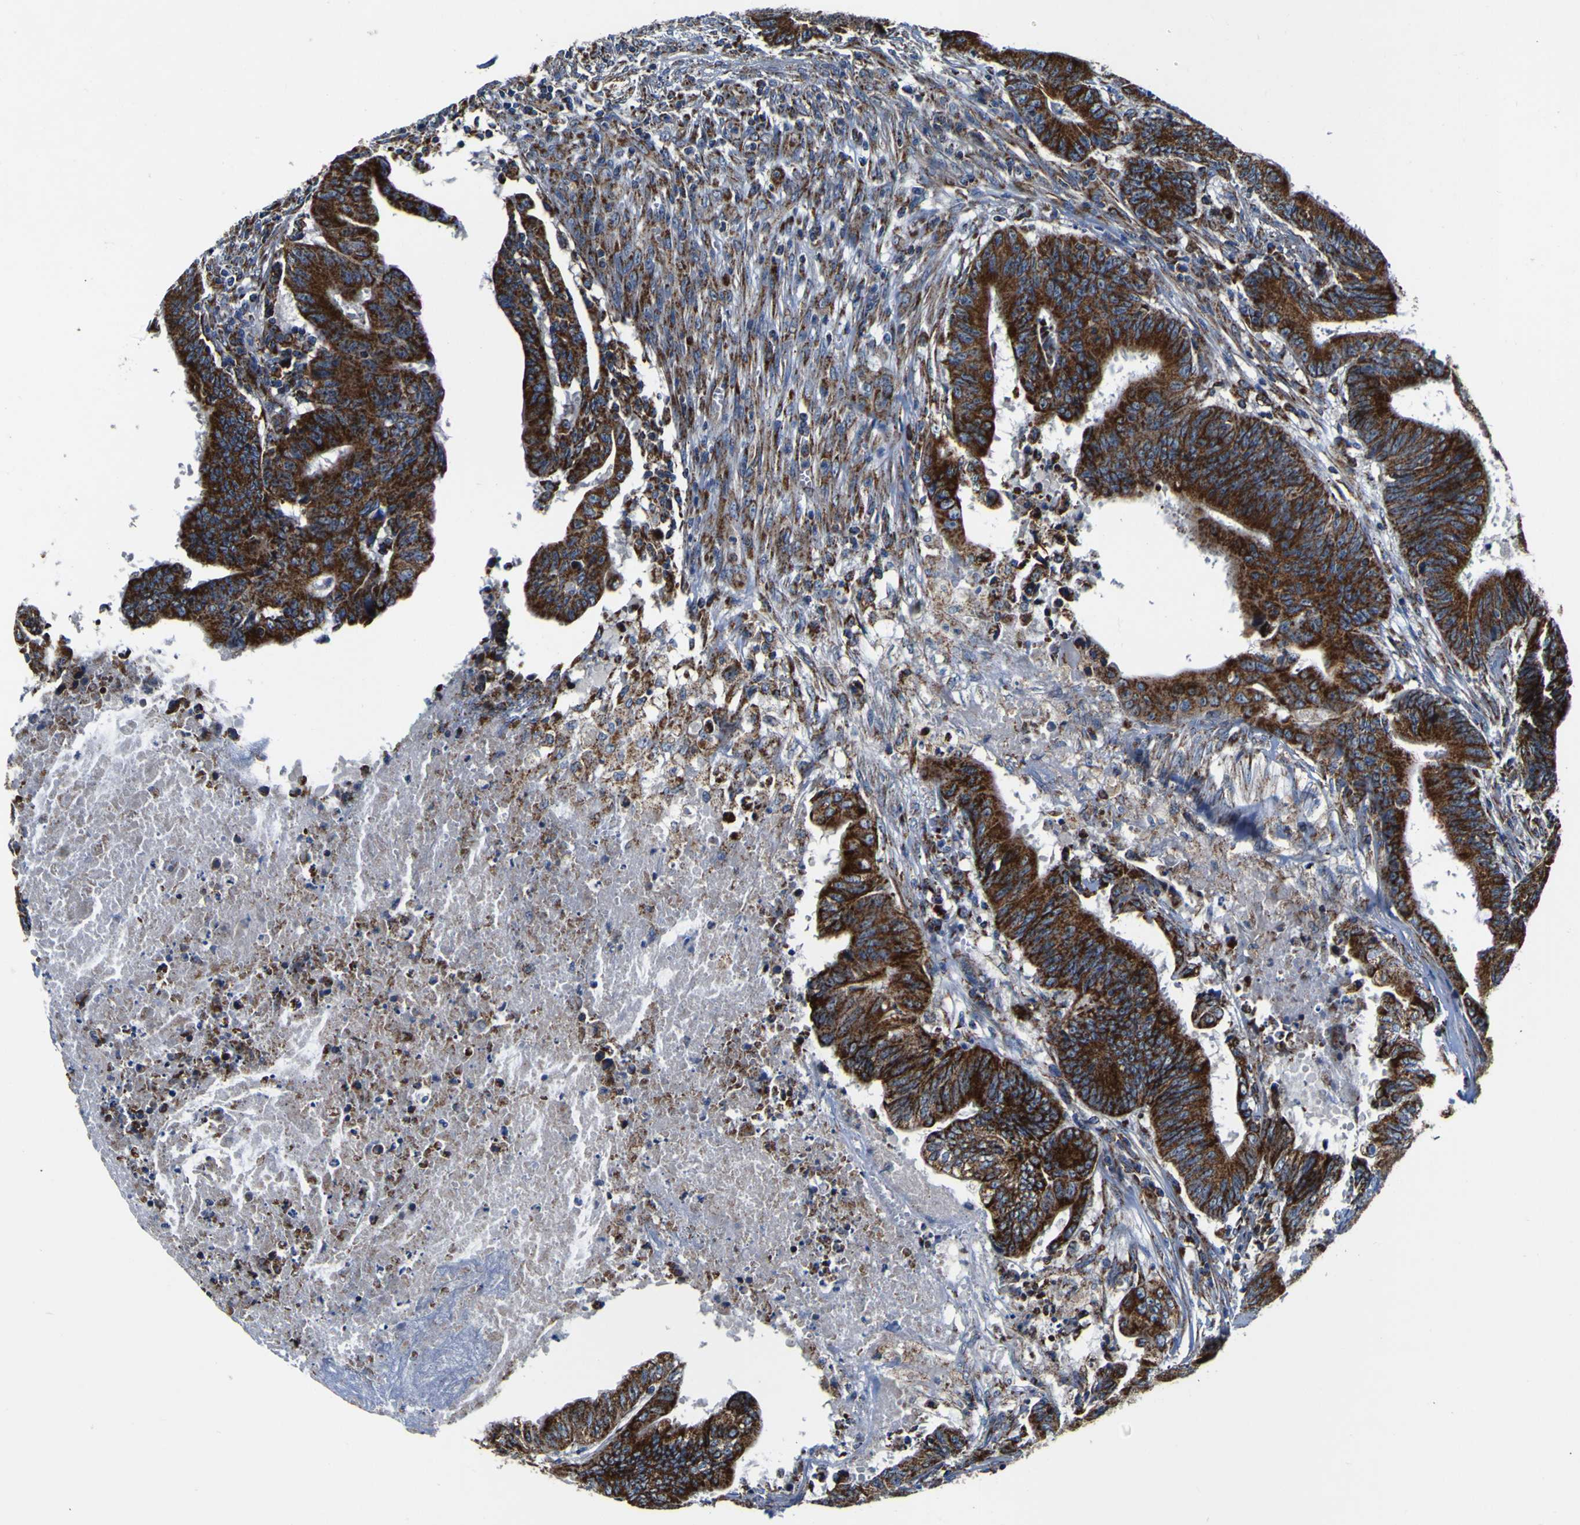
{"staining": {"intensity": "strong", "quantity": ">75%", "location": "cytoplasmic/membranous"}, "tissue": "colorectal cancer", "cell_type": "Tumor cells", "image_type": "cancer", "snomed": [{"axis": "morphology", "description": "Adenocarcinoma, NOS"}, {"axis": "topography", "description": "Colon"}], "caption": "This is a micrograph of IHC staining of colorectal cancer (adenocarcinoma), which shows strong staining in the cytoplasmic/membranous of tumor cells.", "gene": "PTRH2", "patient": {"sex": "male", "age": 45}}